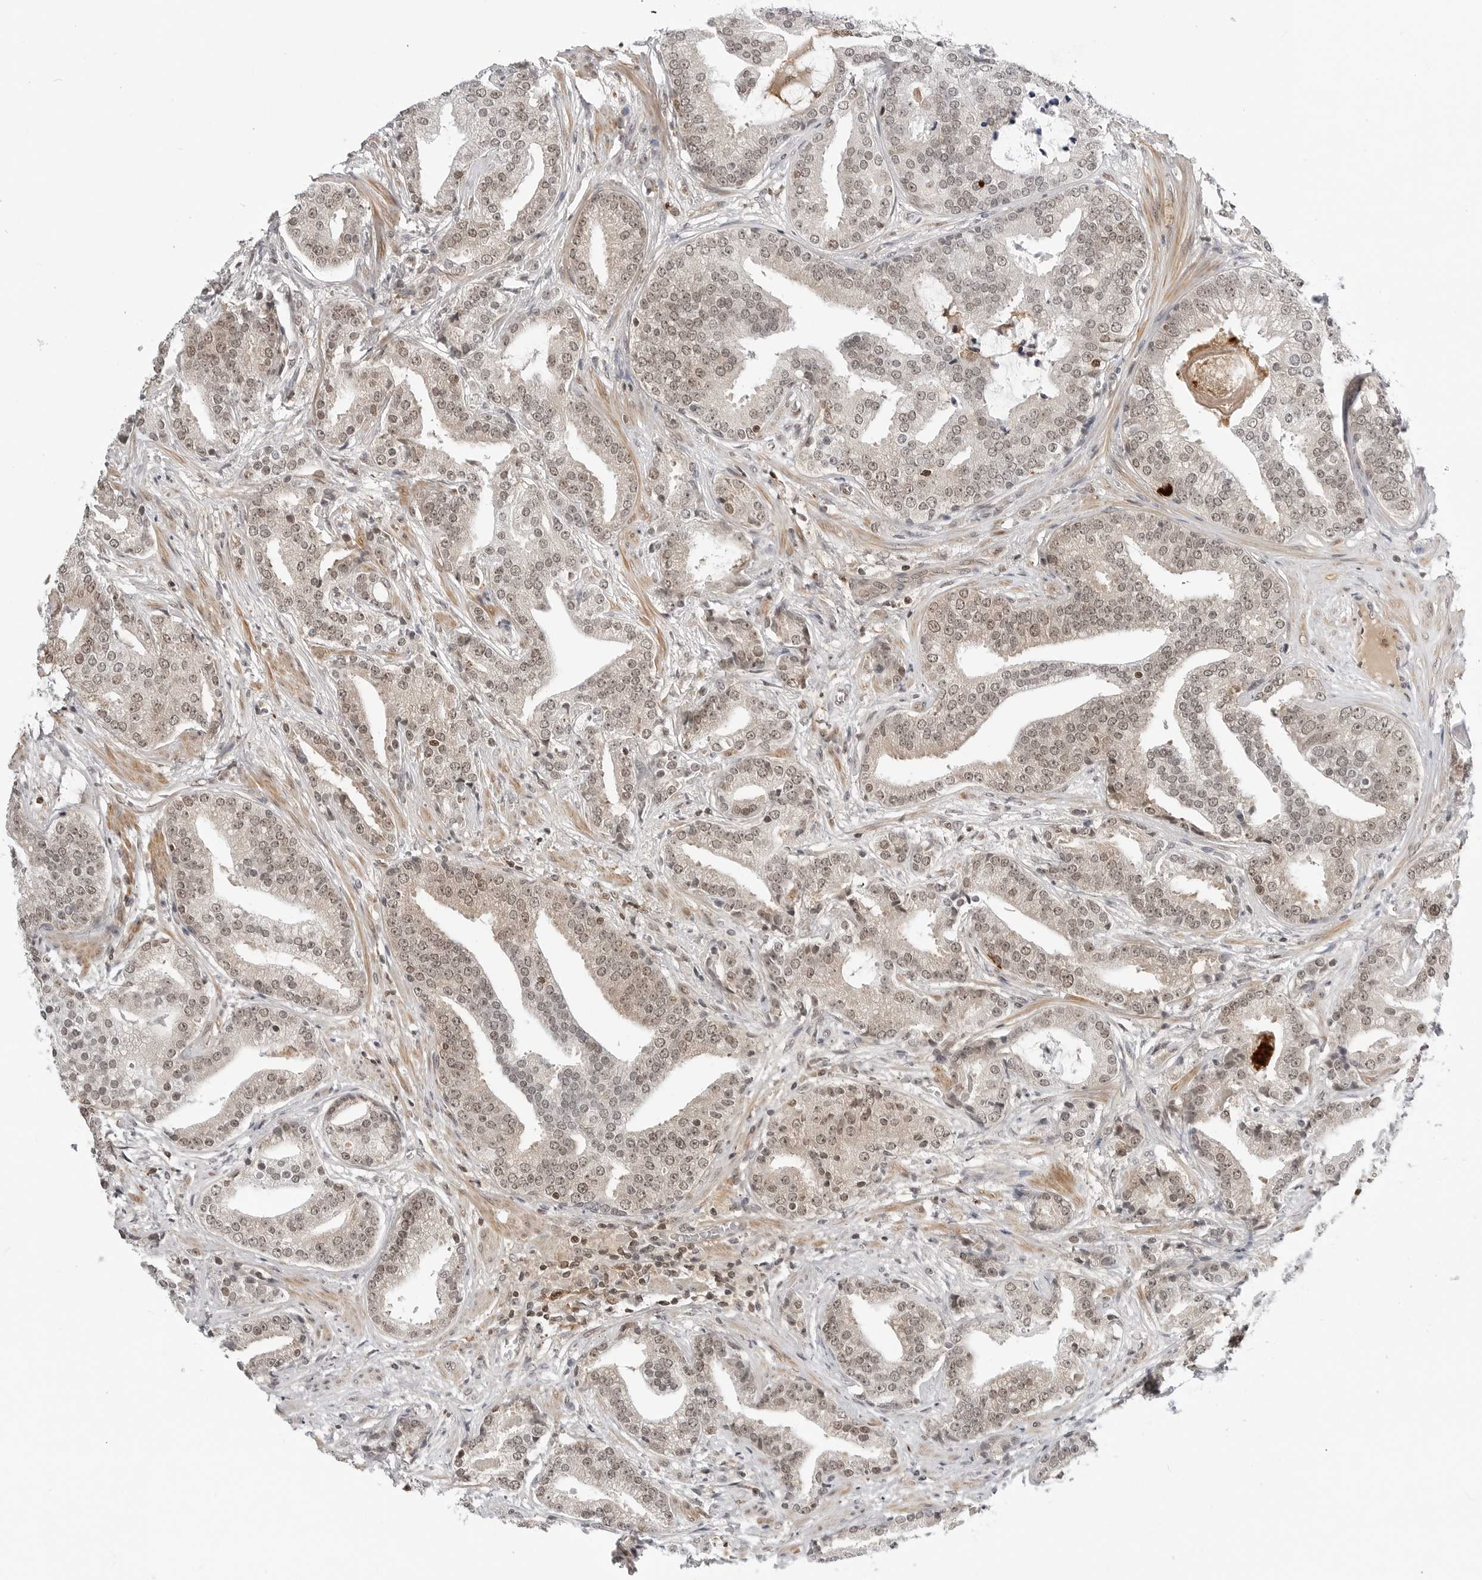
{"staining": {"intensity": "weak", "quantity": ">75%", "location": "nuclear"}, "tissue": "prostate cancer", "cell_type": "Tumor cells", "image_type": "cancer", "snomed": [{"axis": "morphology", "description": "Adenocarcinoma, Low grade"}, {"axis": "topography", "description": "Prostate"}], "caption": "High-power microscopy captured an immunohistochemistry image of prostate cancer, revealing weak nuclear staining in about >75% of tumor cells. Ihc stains the protein in brown and the nuclei are stained blue.", "gene": "C8orf33", "patient": {"sex": "male", "age": 67}}